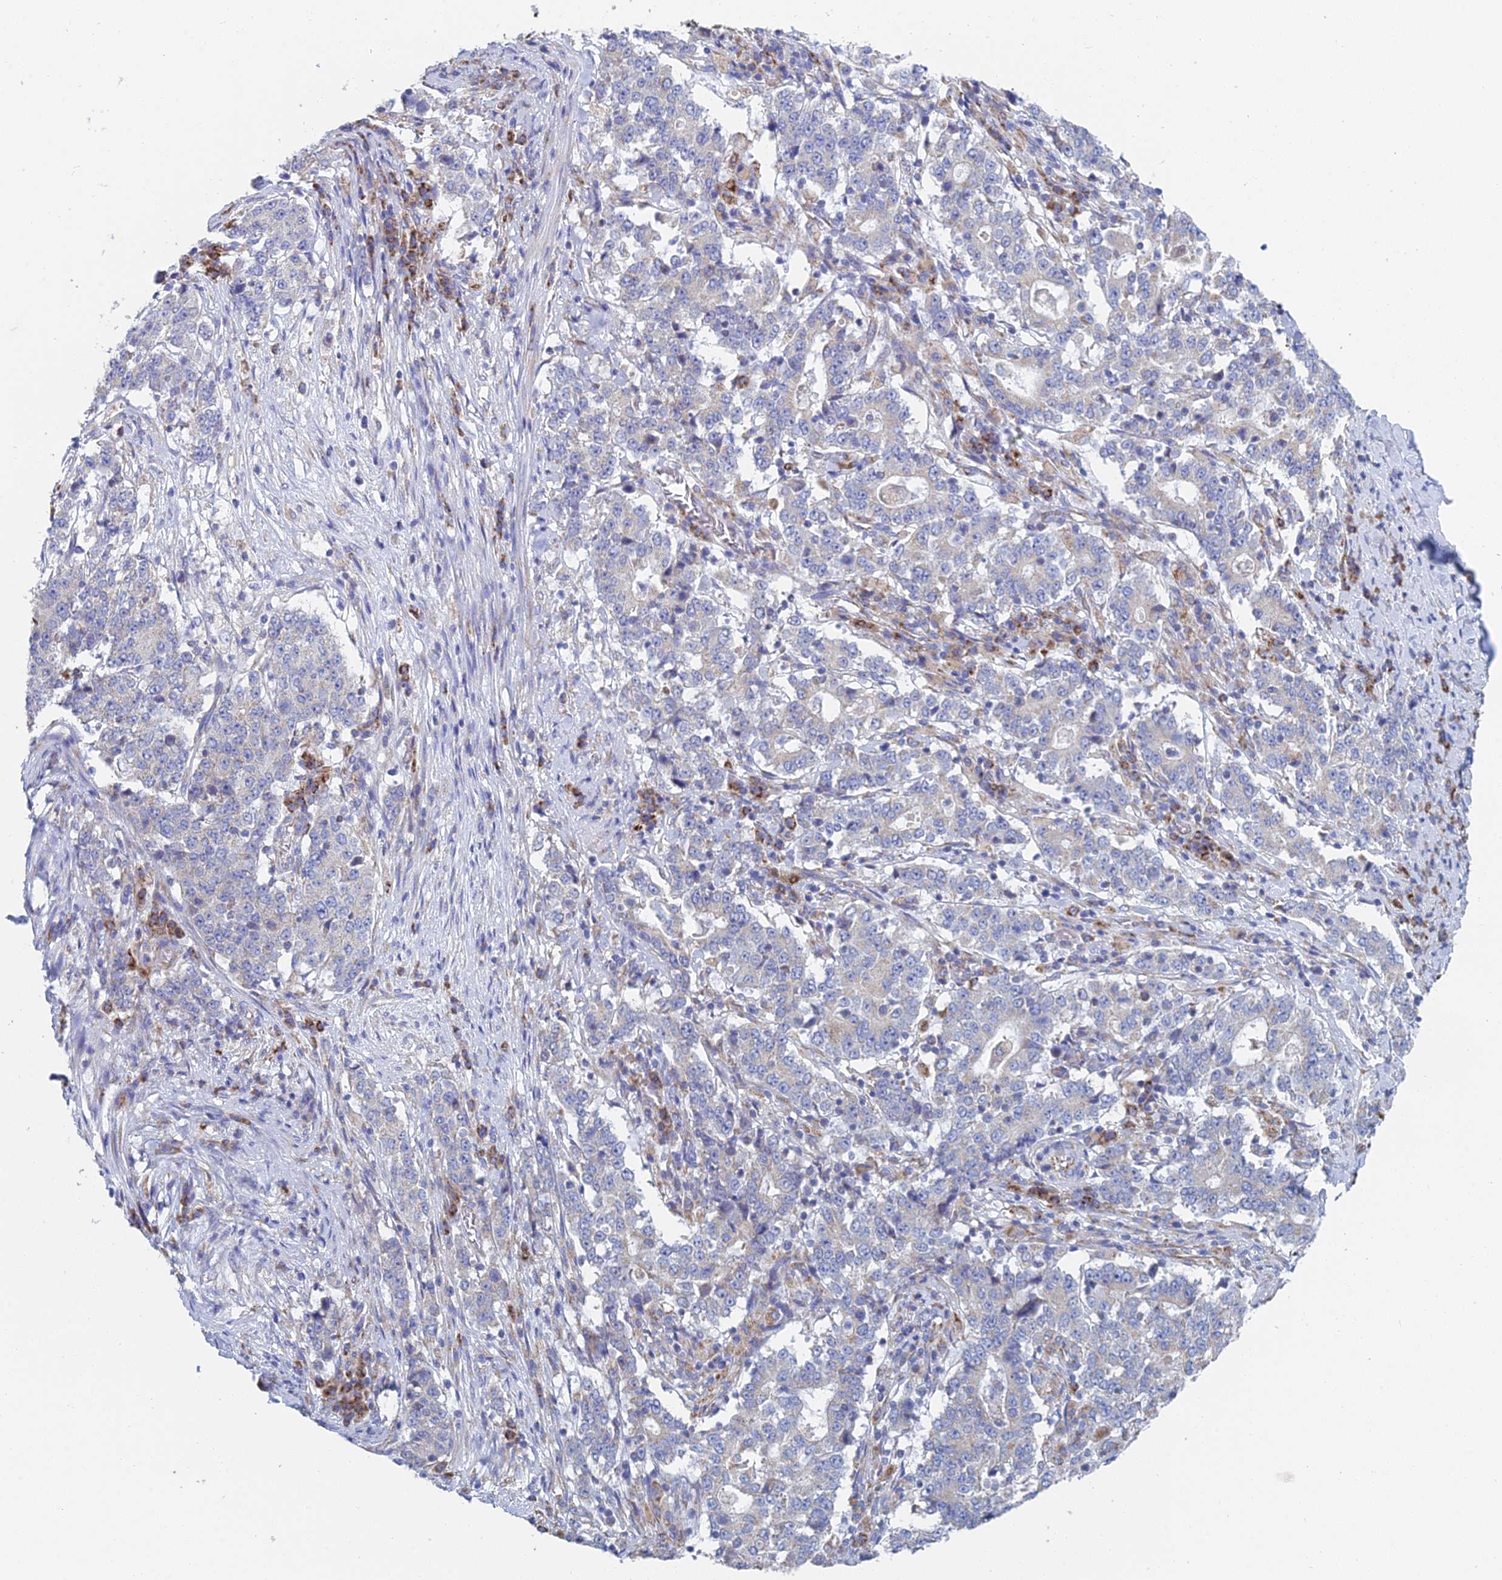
{"staining": {"intensity": "weak", "quantity": "<25%", "location": "cytoplasmic/membranous"}, "tissue": "stomach cancer", "cell_type": "Tumor cells", "image_type": "cancer", "snomed": [{"axis": "morphology", "description": "Adenocarcinoma, NOS"}, {"axis": "topography", "description": "Stomach"}], "caption": "Immunohistochemical staining of human stomach cancer (adenocarcinoma) displays no significant positivity in tumor cells.", "gene": "CRACR2B", "patient": {"sex": "male", "age": 59}}